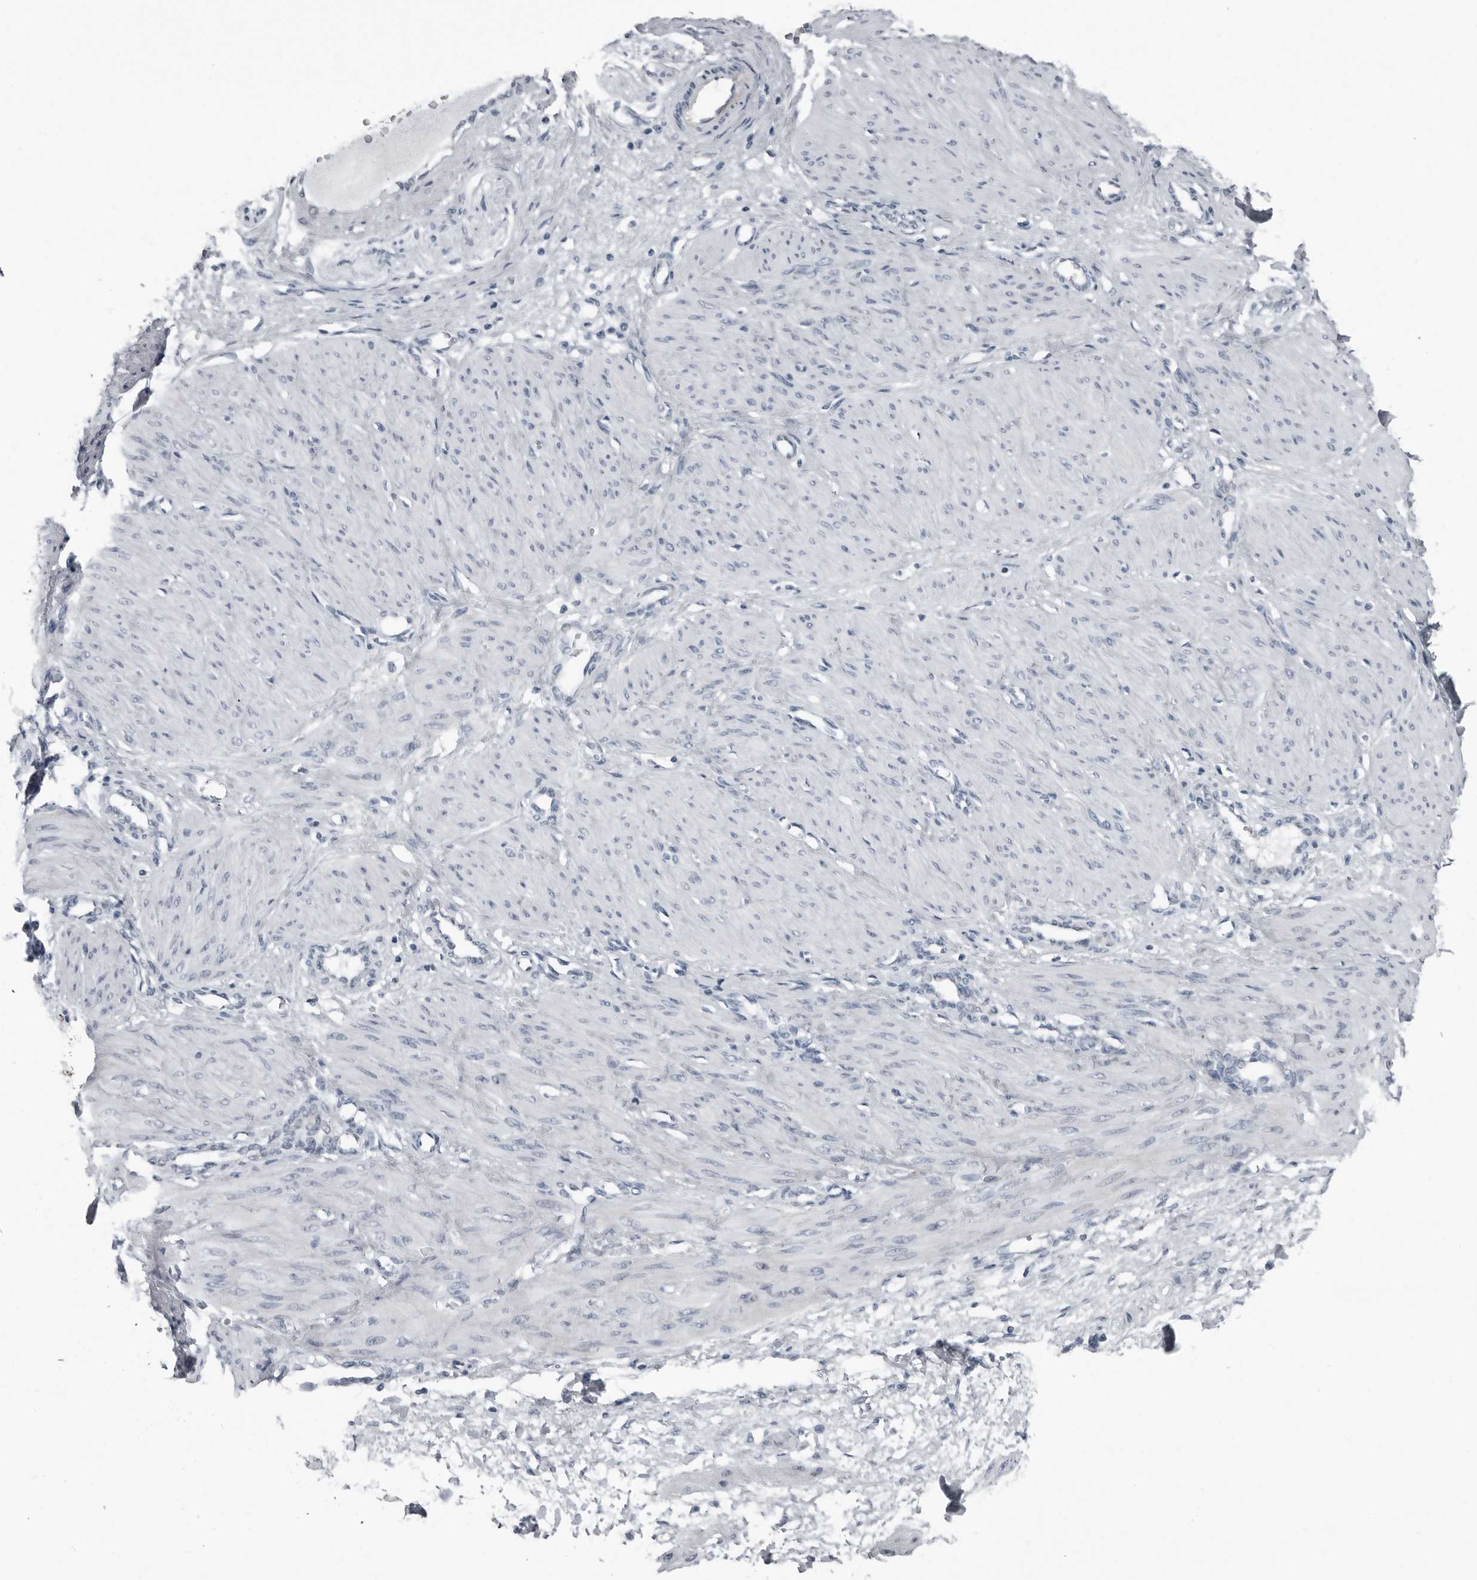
{"staining": {"intensity": "moderate", "quantity": "<25%", "location": "cytoplasmic/membranous"}, "tissue": "smooth muscle", "cell_type": "Smooth muscle cells", "image_type": "normal", "snomed": [{"axis": "morphology", "description": "Normal tissue, NOS"}, {"axis": "topography", "description": "Endometrium"}], "caption": "Normal smooth muscle demonstrates moderate cytoplasmic/membranous staining in approximately <25% of smooth muscle cells (DAB = brown stain, brightfield microscopy at high magnification)..", "gene": "PDCD11", "patient": {"sex": "female", "age": 33}}